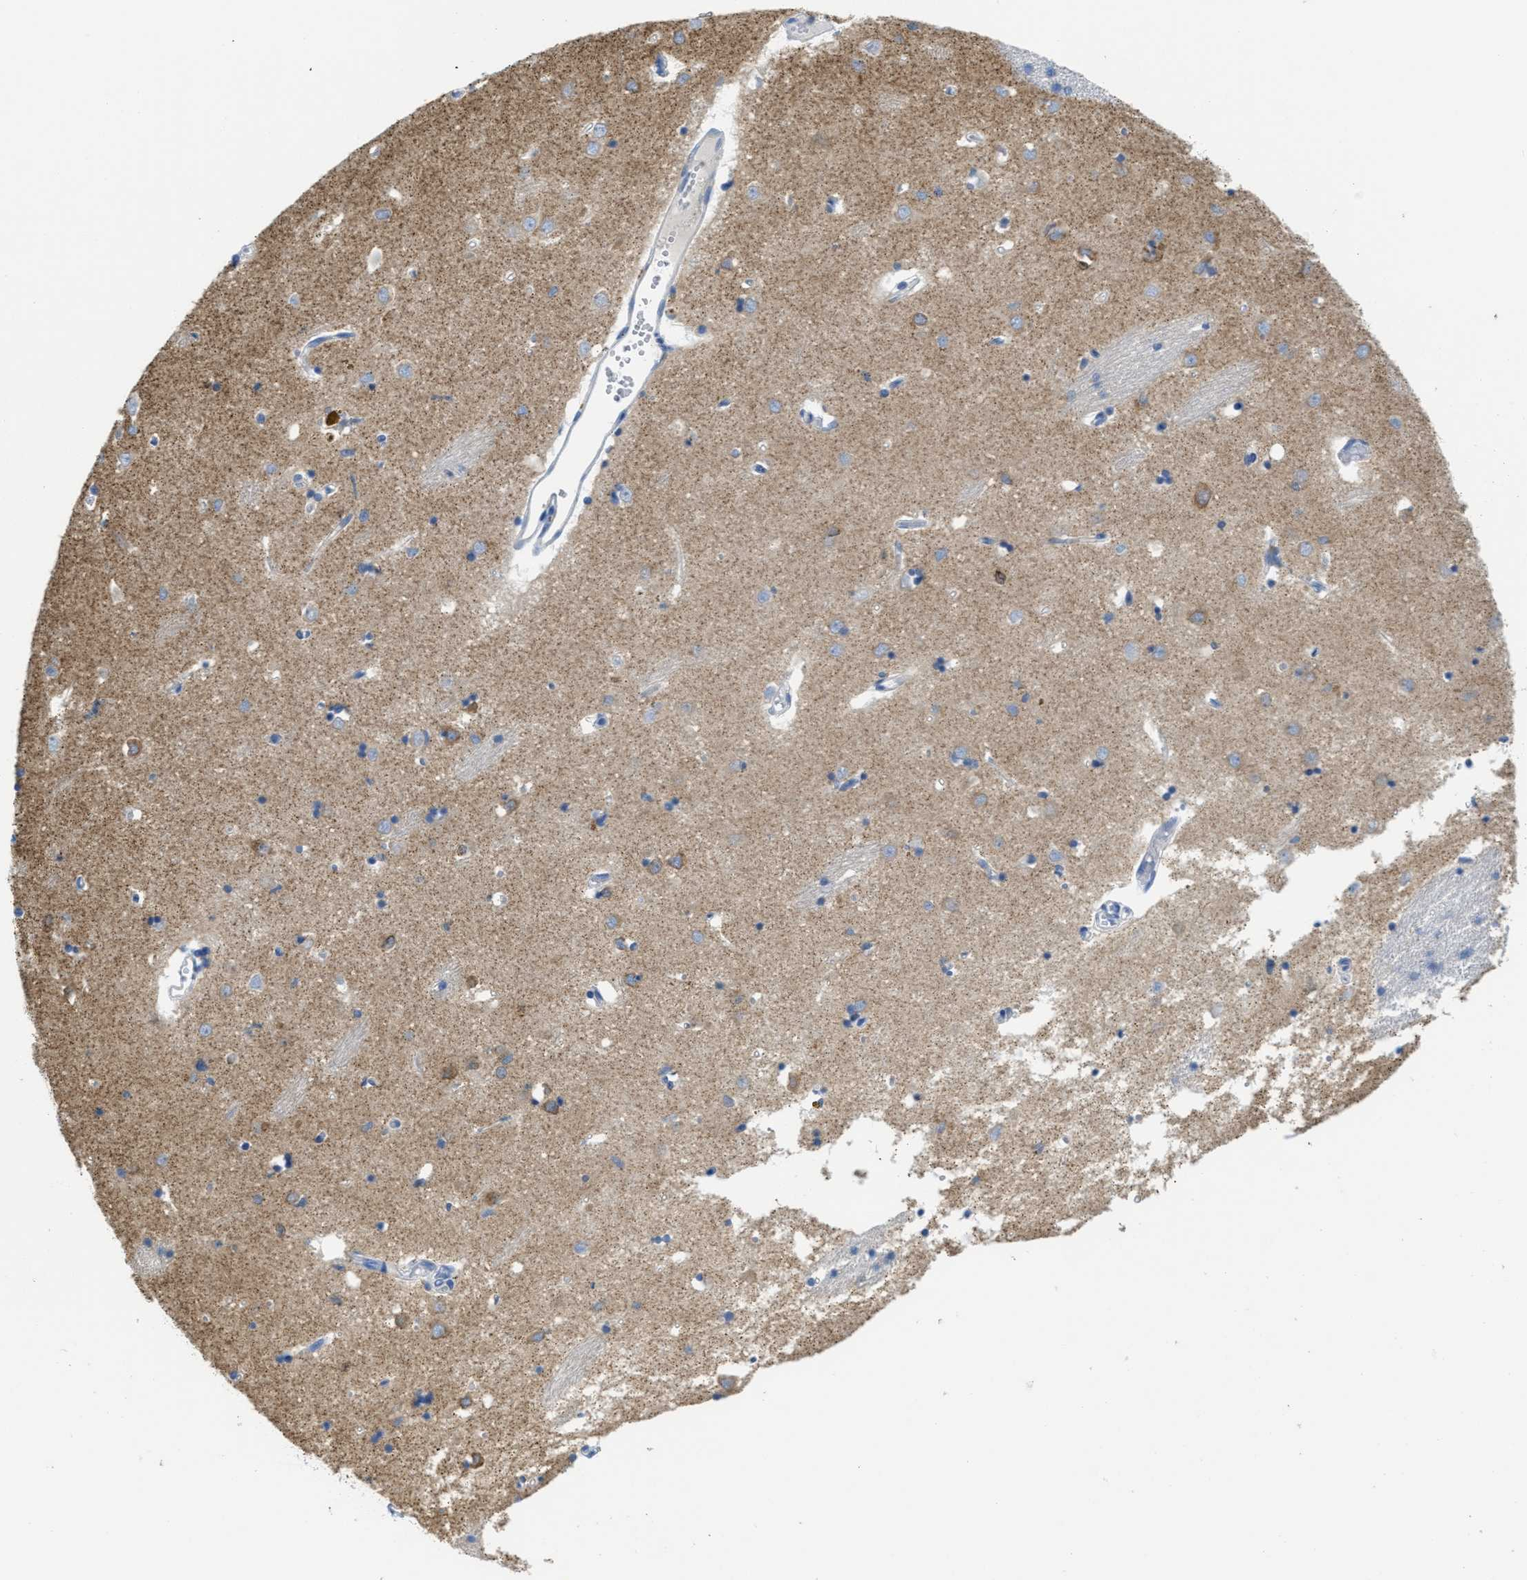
{"staining": {"intensity": "moderate", "quantity": "<25%", "location": "cytoplasmic/membranous"}, "tissue": "caudate", "cell_type": "Glial cells", "image_type": "normal", "snomed": [{"axis": "morphology", "description": "Normal tissue, NOS"}, {"axis": "topography", "description": "Lateral ventricle wall"}], "caption": "Normal caudate reveals moderate cytoplasmic/membranous staining in approximately <25% of glial cells (Stains: DAB (3,3'-diaminobenzidine) in brown, nuclei in blue, Microscopy: brightfield microscopy at high magnification)..", "gene": "PTDSS1", "patient": {"sex": "female", "age": 19}}